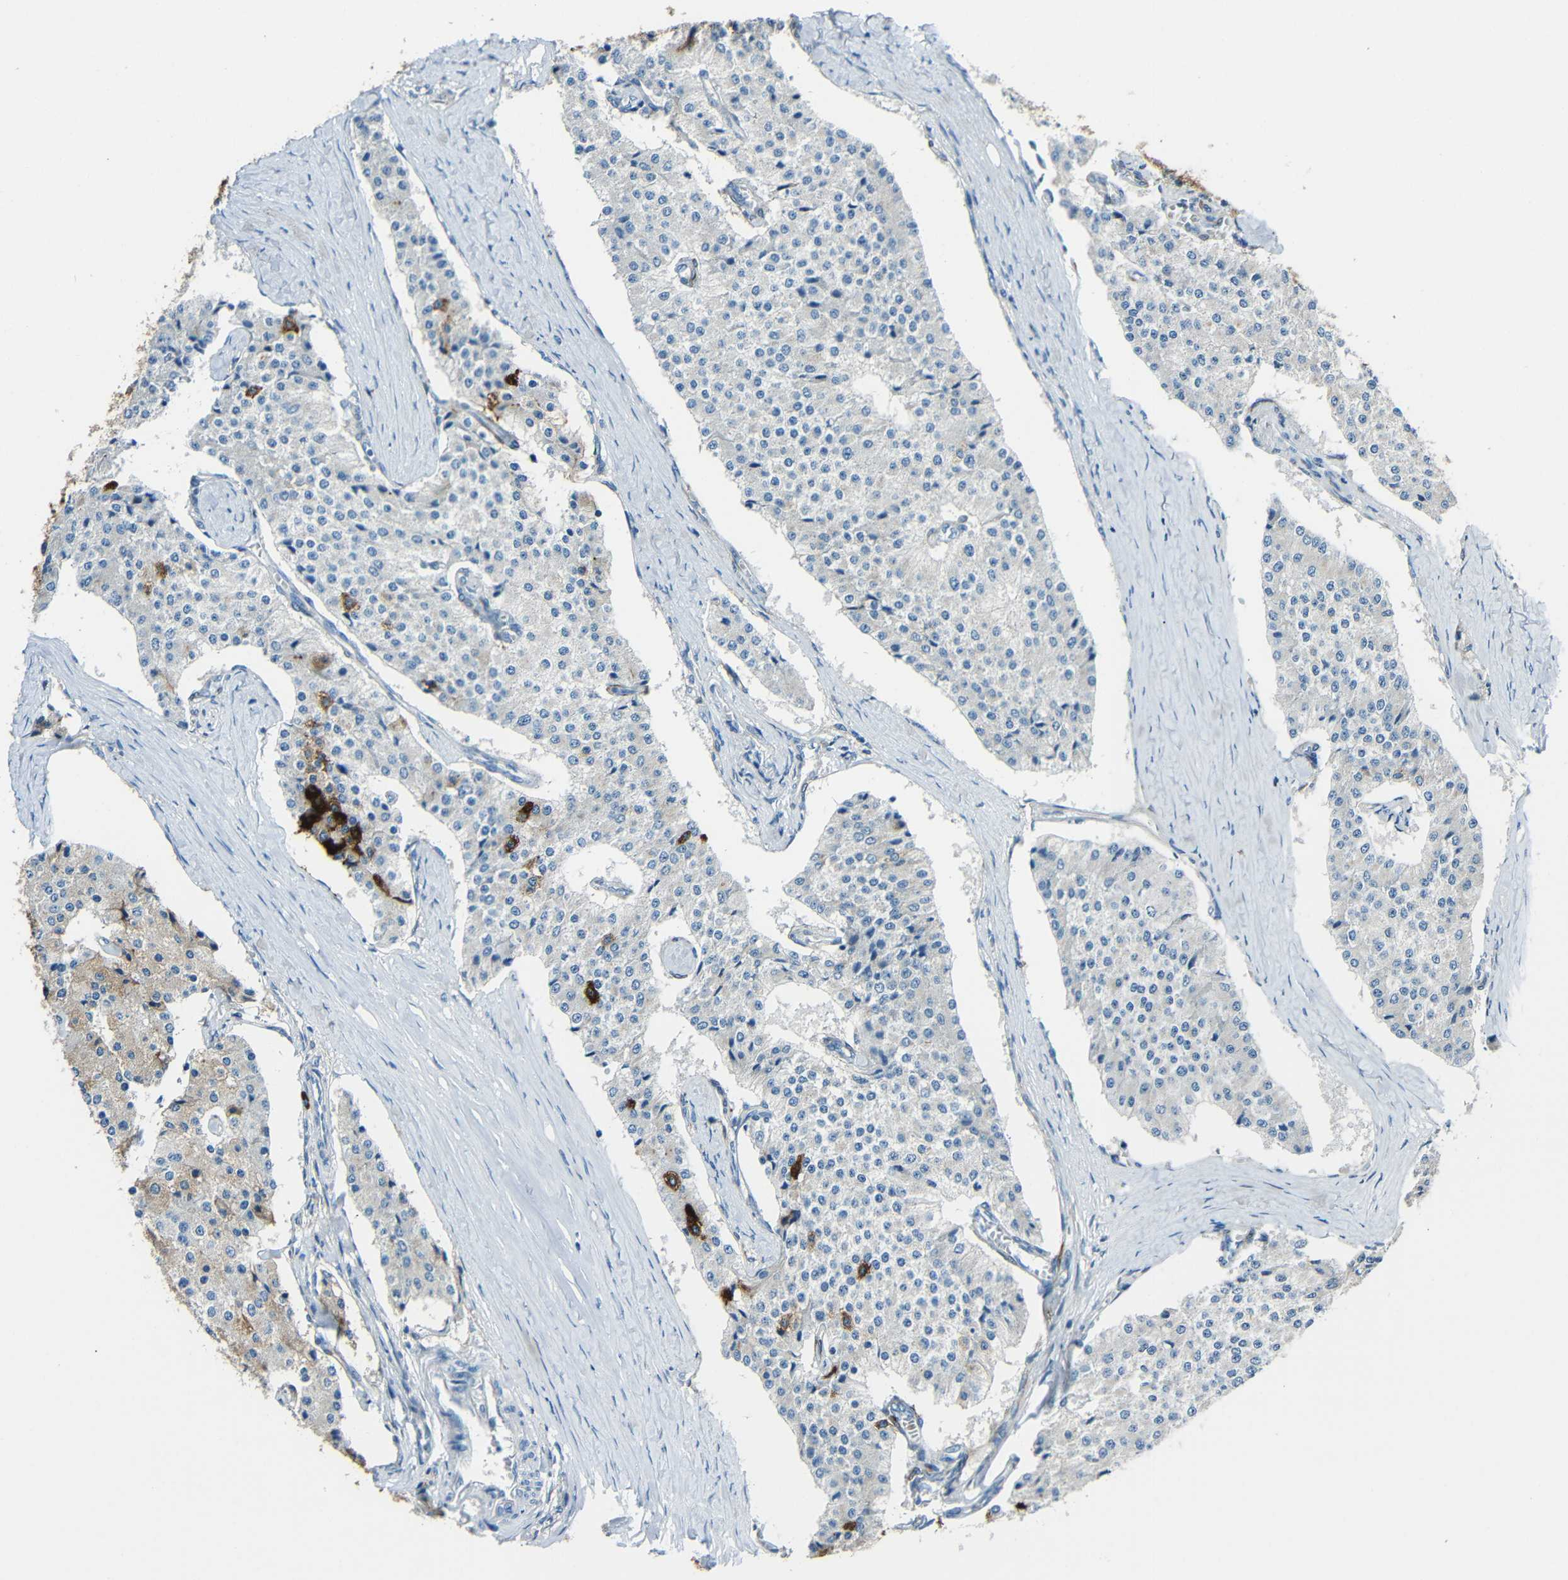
{"staining": {"intensity": "strong", "quantity": "<25%", "location": "cytoplasmic/membranous"}, "tissue": "carcinoid", "cell_type": "Tumor cells", "image_type": "cancer", "snomed": [{"axis": "morphology", "description": "Carcinoid, malignant, NOS"}, {"axis": "topography", "description": "Colon"}], "caption": "Carcinoid stained with a brown dye reveals strong cytoplasmic/membranous positive expression in about <25% of tumor cells.", "gene": "DCLK1", "patient": {"sex": "female", "age": 52}}